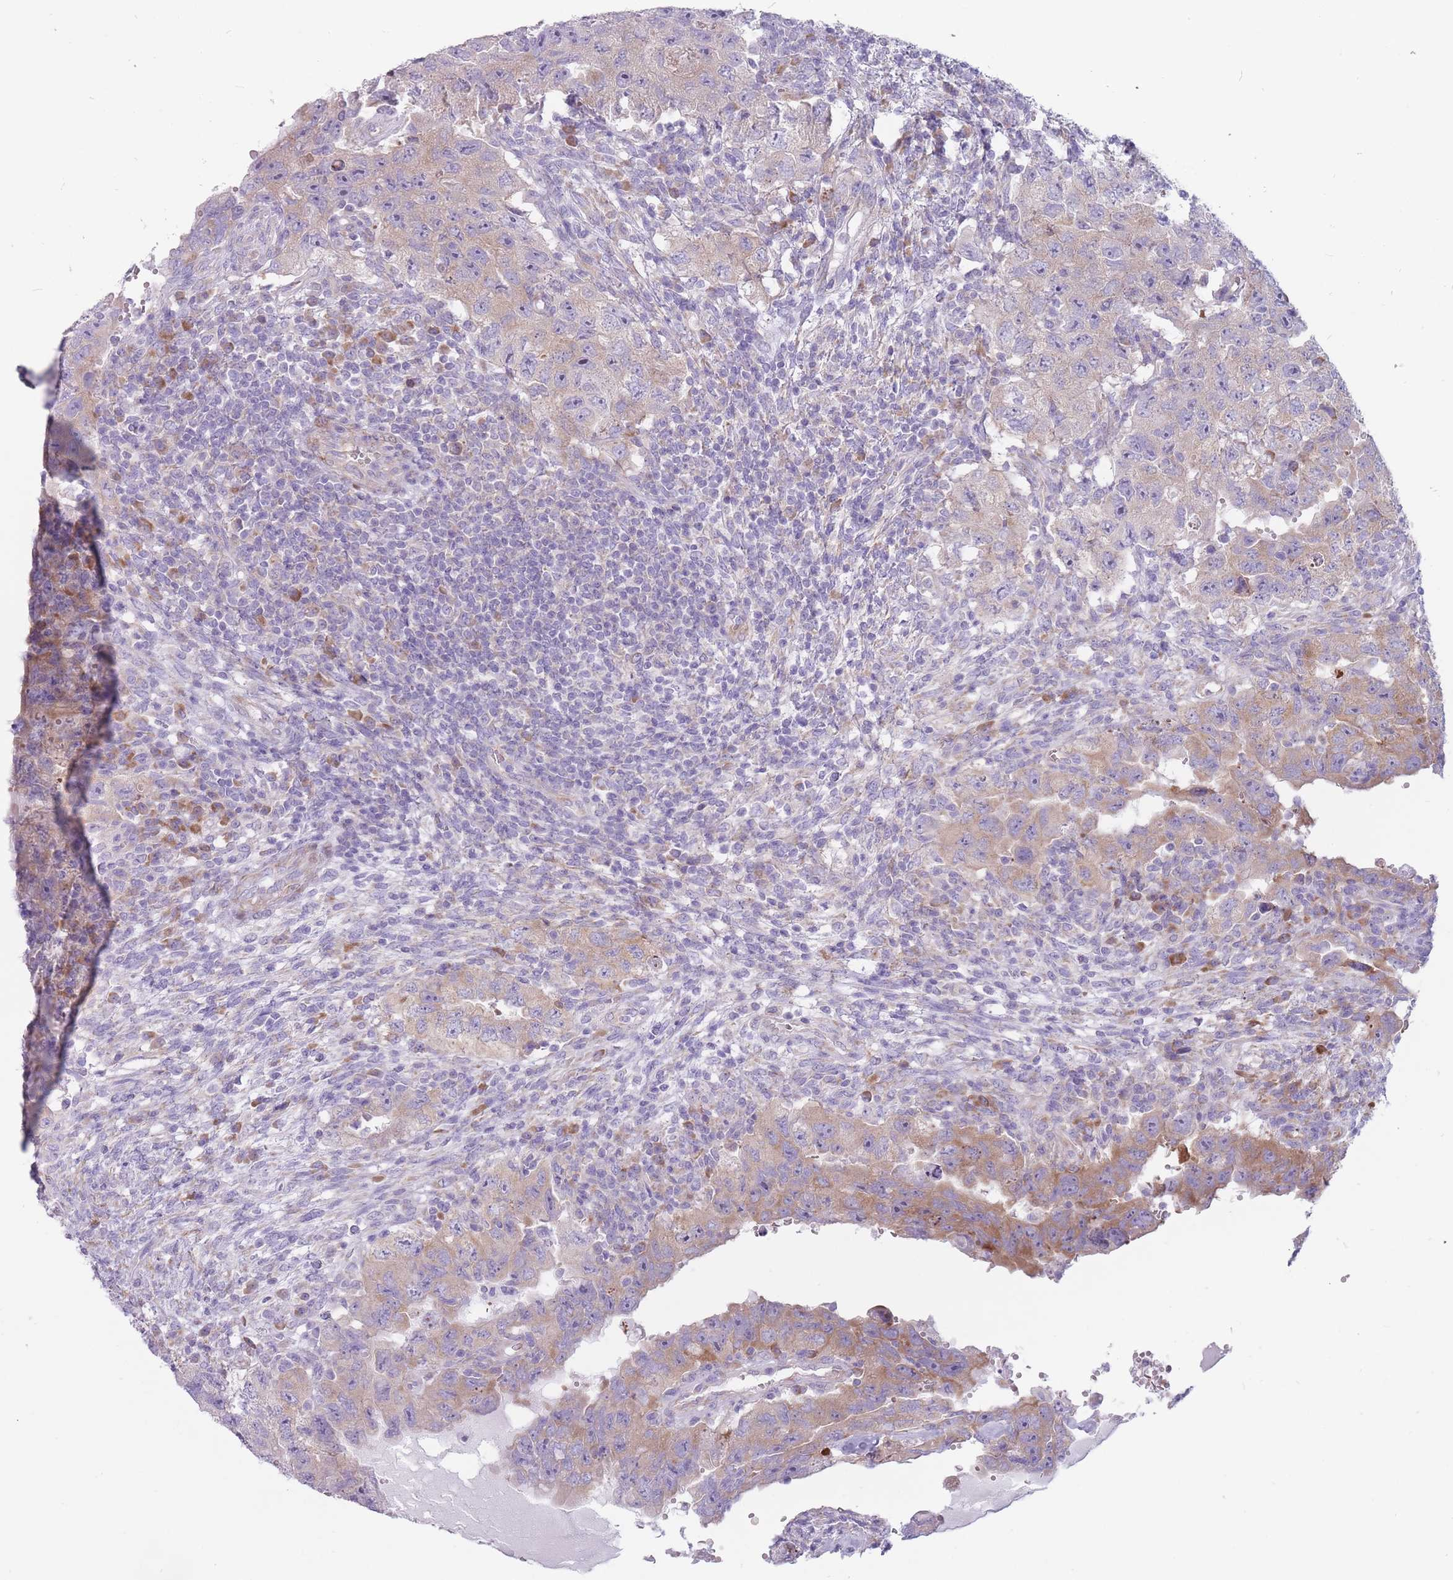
{"staining": {"intensity": "moderate", "quantity": "25%-75%", "location": "cytoplasmic/membranous"}, "tissue": "testis cancer", "cell_type": "Tumor cells", "image_type": "cancer", "snomed": [{"axis": "morphology", "description": "Carcinoma, Embryonal, NOS"}, {"axis": "topography", "description": "Testis"}], "caption": "Testis embryonal carcinoma stained with immunohistochemistry (IHC) exhibits moderate cytoplasmic/membranous staining in about 25%-75% of tumor cells.", "gene": "RPL18", "patient": {"sex": "male", "age": 26}}